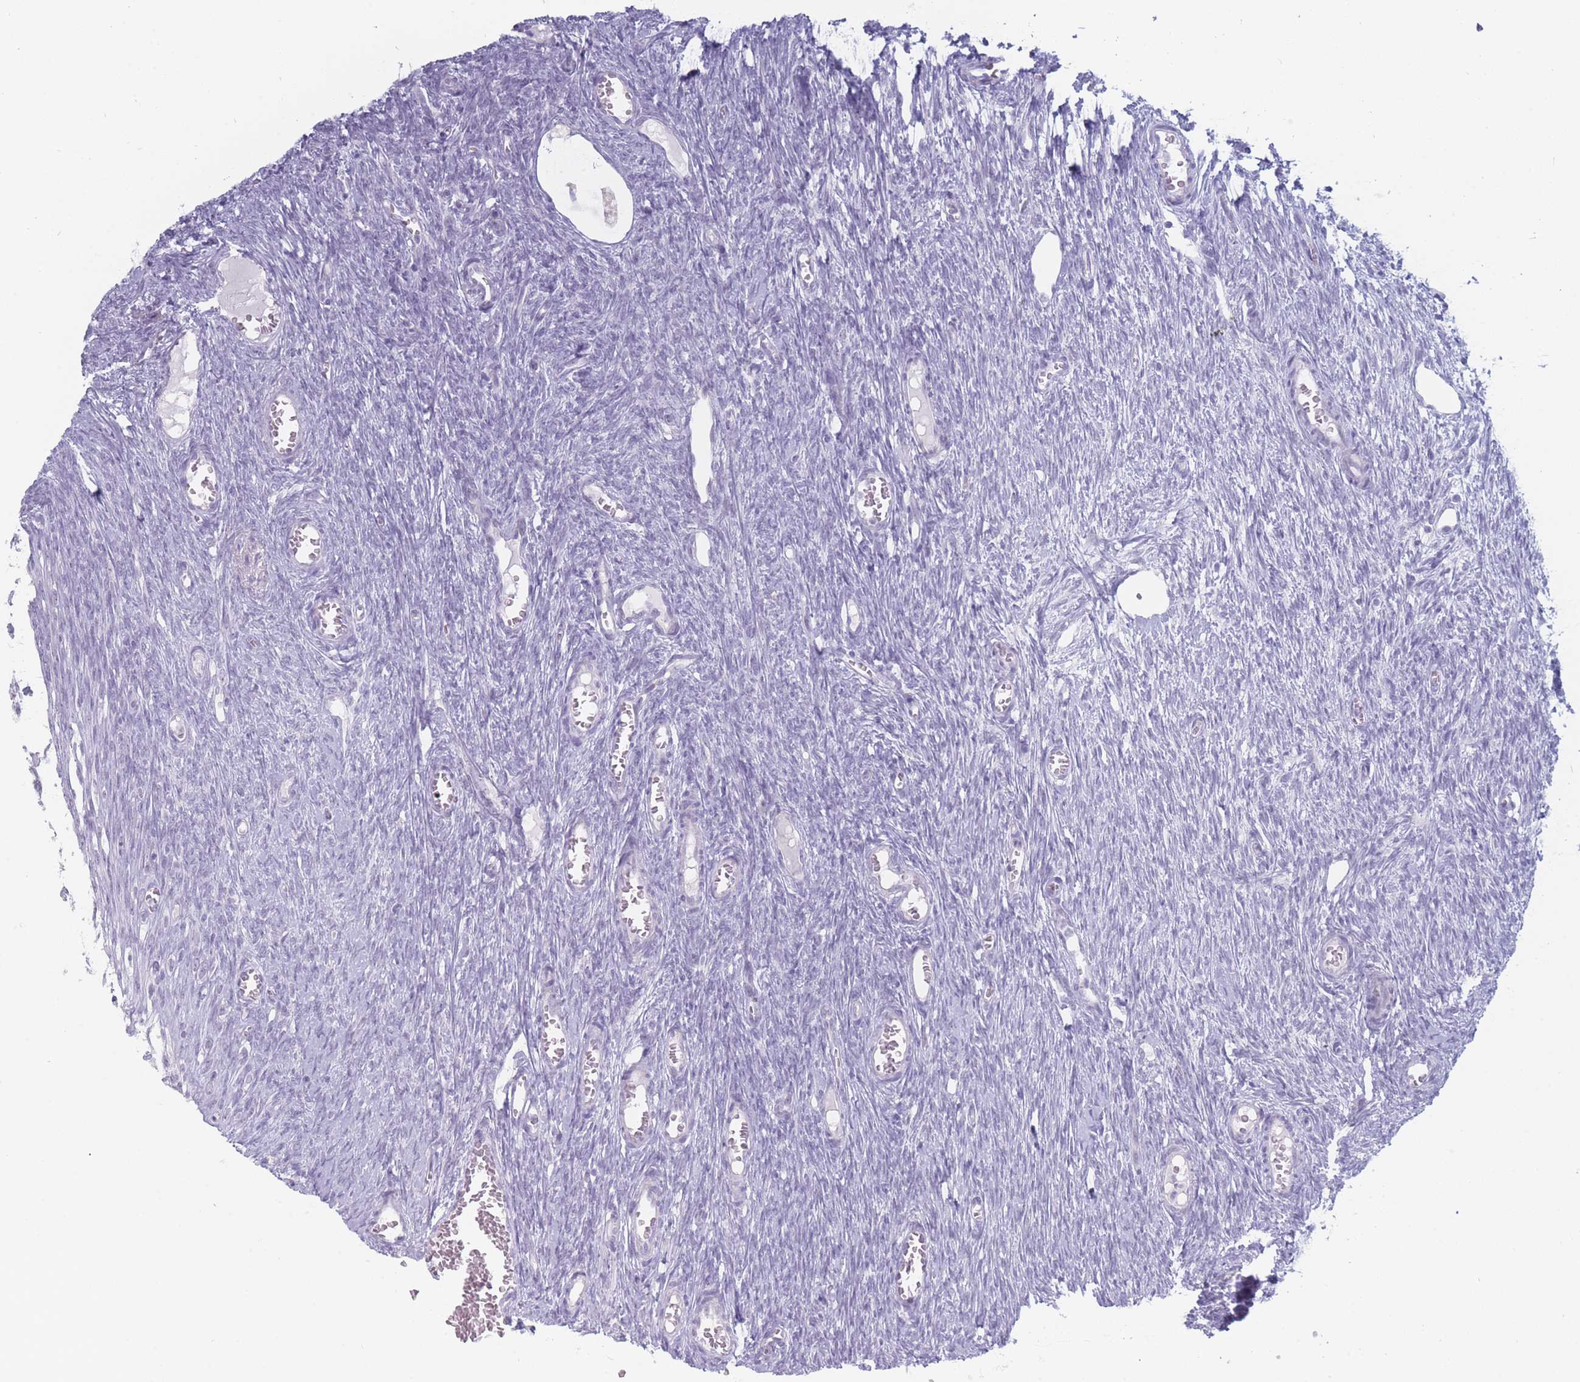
{"staining": {"intensity": "negative", "quantity": "none", "location": "none"}, "tissue": "ovary", "cell_type": "Ovarian stroma cells", "image_type": "normal", "snomed": [{"axis": "morphology", "description": "Normal tissue, NOS"}, {"axis": "topography", "description": "Ovary"}], "caption": "Immunohistochemistry of benign ovary exhibits no positivity in ovarian stroma cells.", "gene": "ROS1", "patient": {"sex": "female", "age": 44}}